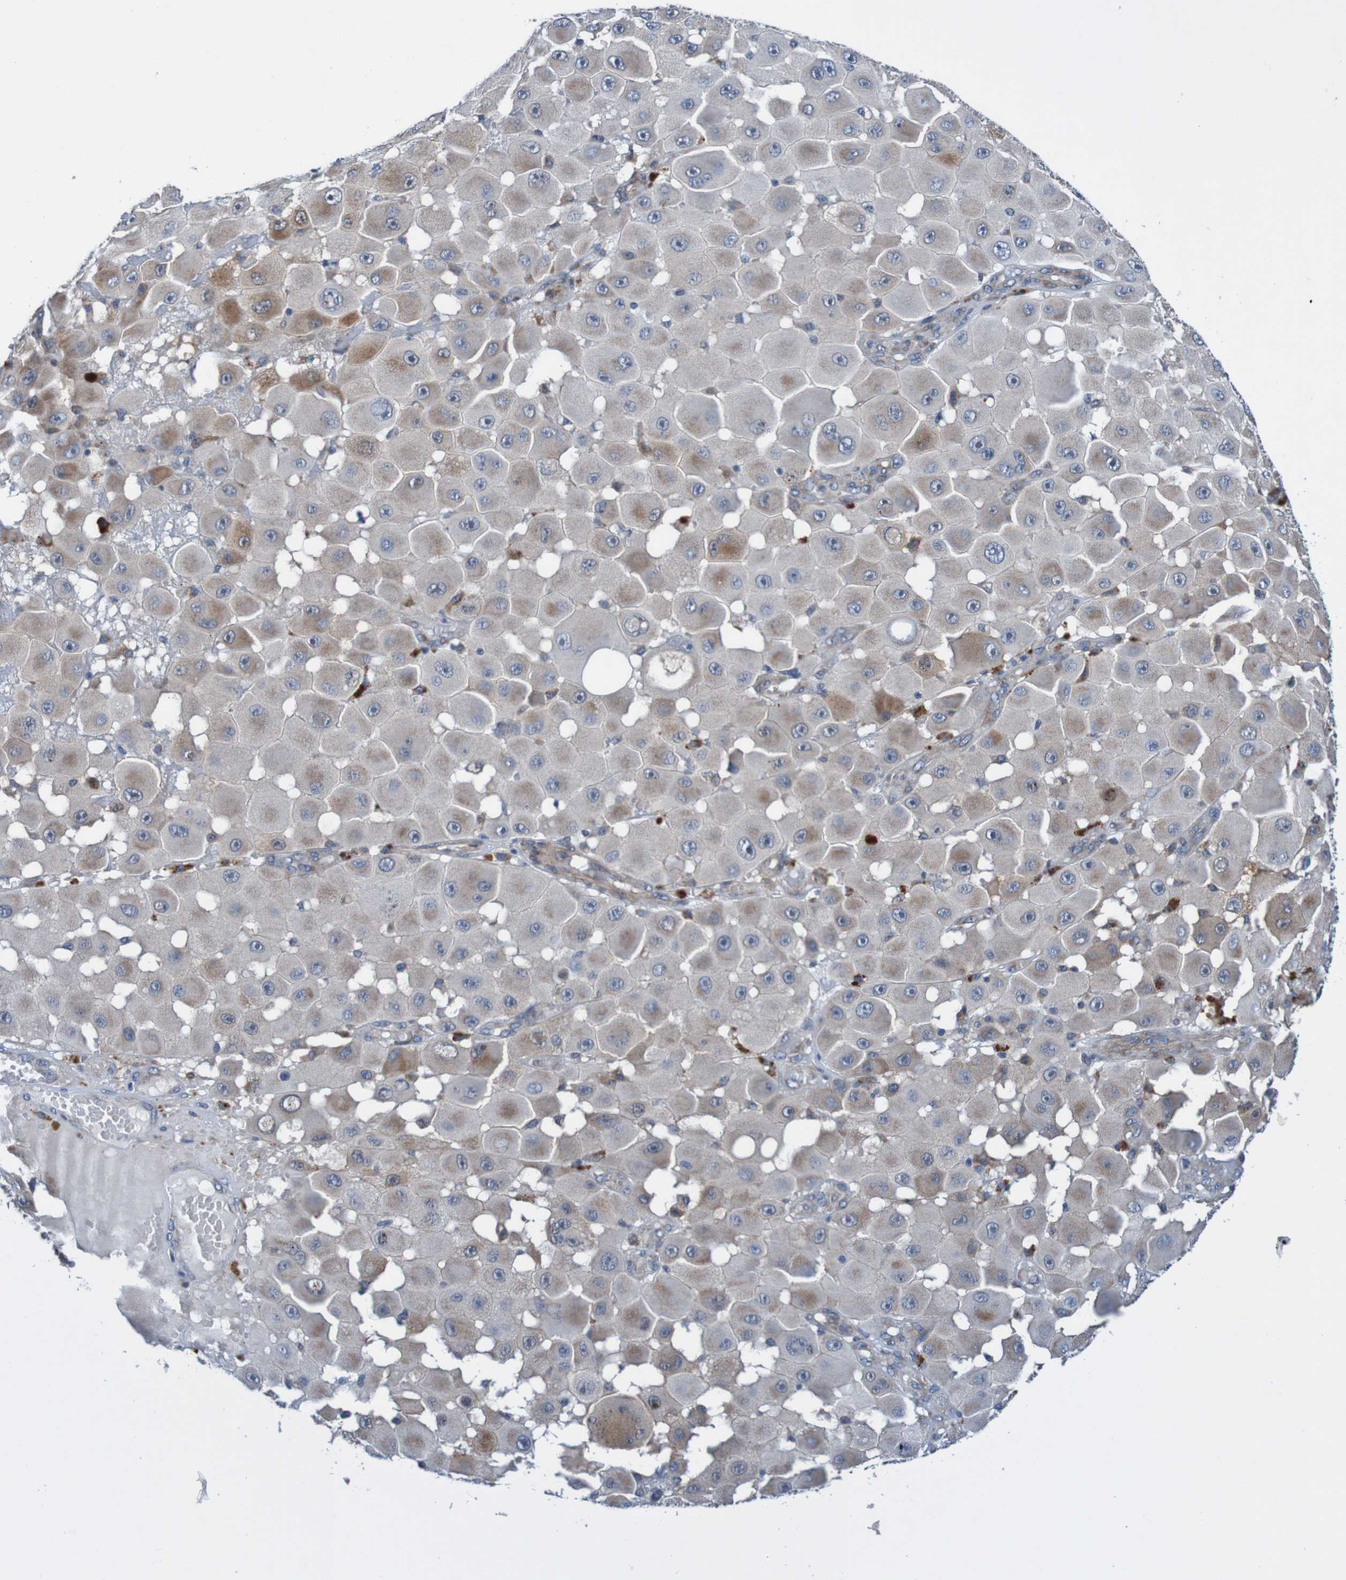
{"staining": {"intensity": "moderate", "quantity": "25%-75%", "location": "cytoplasmic/membranous"}, "tissue": "melanoma", "cell_type": "Tumor cells", "image_type": "cancer", "snomed": [{"axis": "morphology", "description": "Malignant melanoma, NOS"}, {"axis": "topography", "description": "Skin"}], "caption": "Tumor cells demonstrate medium levels of moderate cytoplasmic/membranous positivity in approximately 25%-75% of cells in human melanoma.", "gene": "CPED1", "patient": {"sex": "female", "age": 81}}